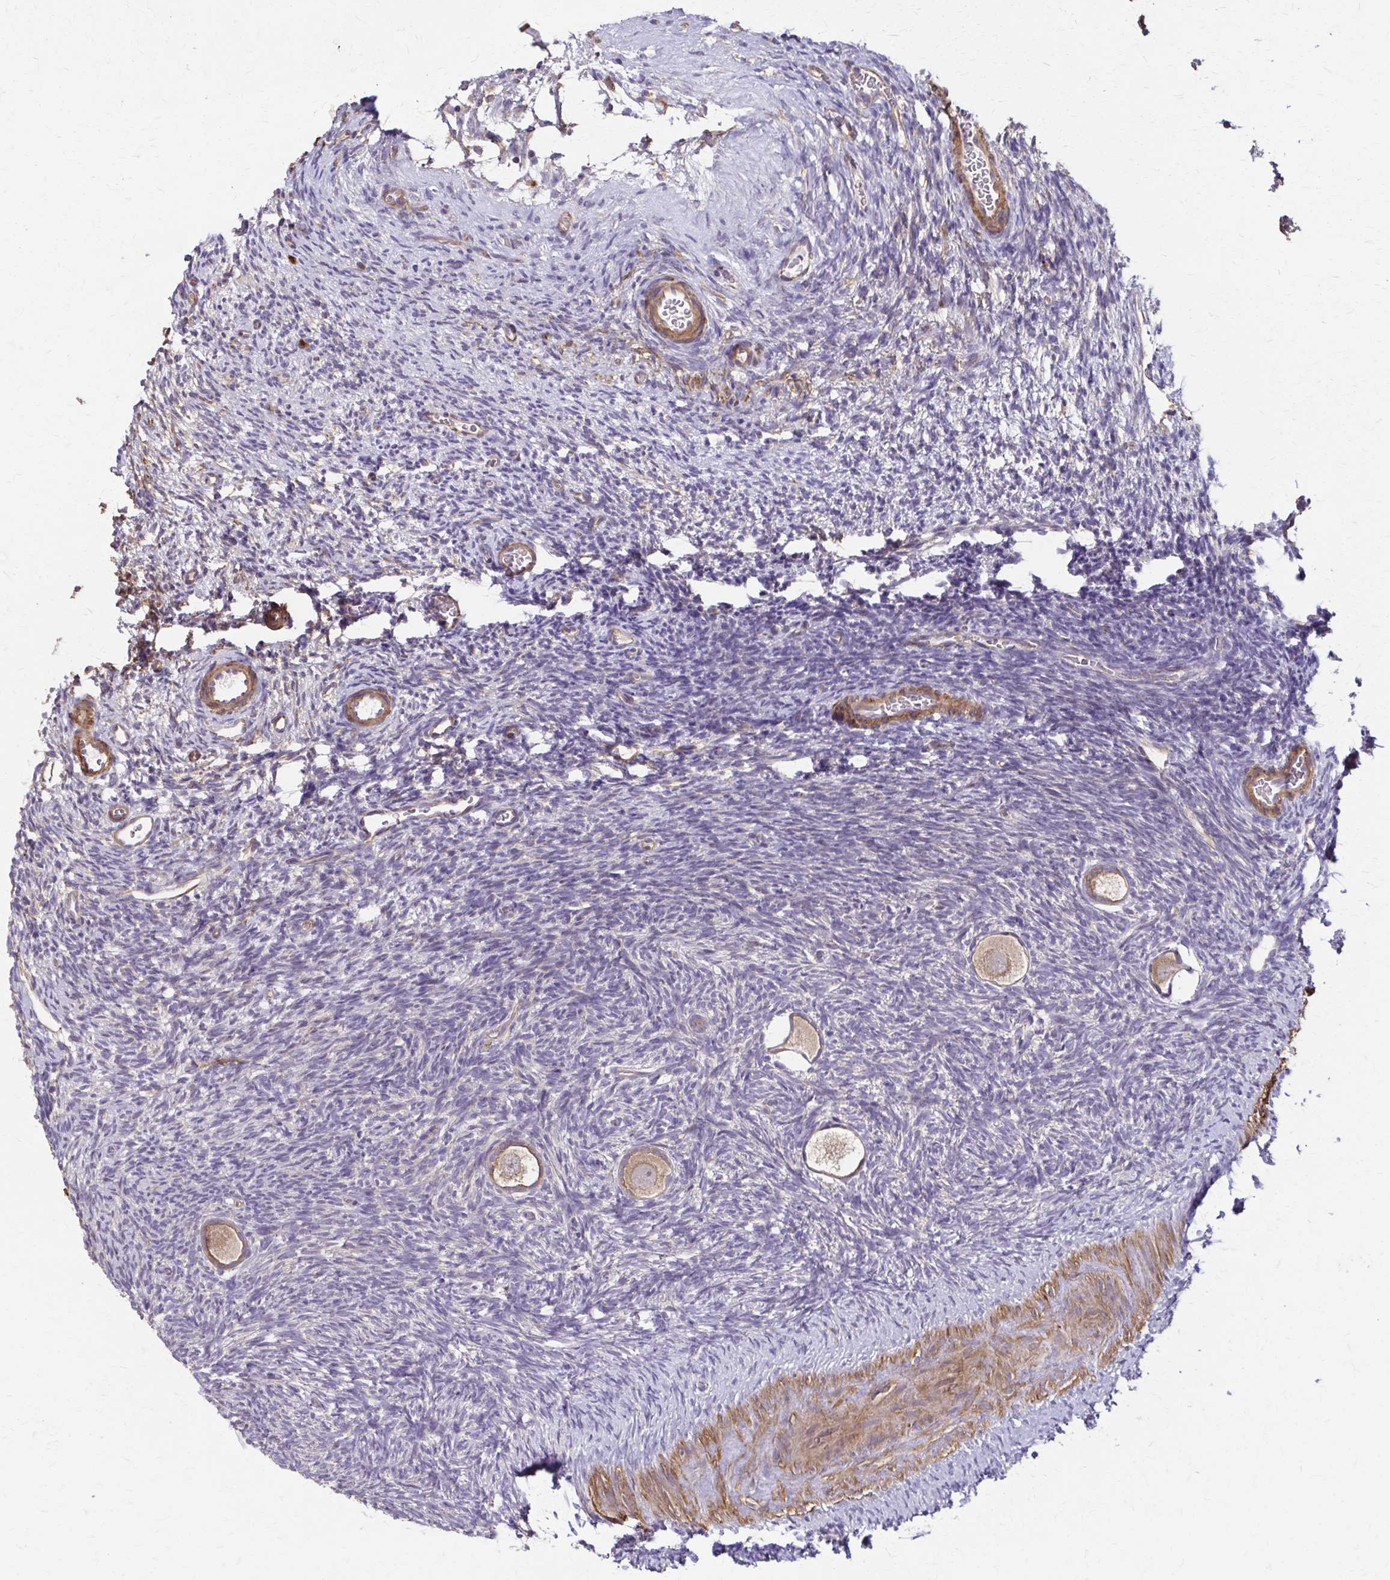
{"staining": {"intensity": "moderate", "quantity": ">75%", "location": "cytoplasmic/membranous"}, "tissue": "ovary", "cell_type": "Follicle cells", "image_type": "normal", "snomed": [{"axis": "morphology", "description": "Normal tissue, NOS"}, {"axis": "topography", "description": "Ovary"}], "caption": "Ovary stained with a protein marker exhibits moderate staining in follicle cells.", "gene": "DSP", "patient": {"sex": "female", "age": 34}}